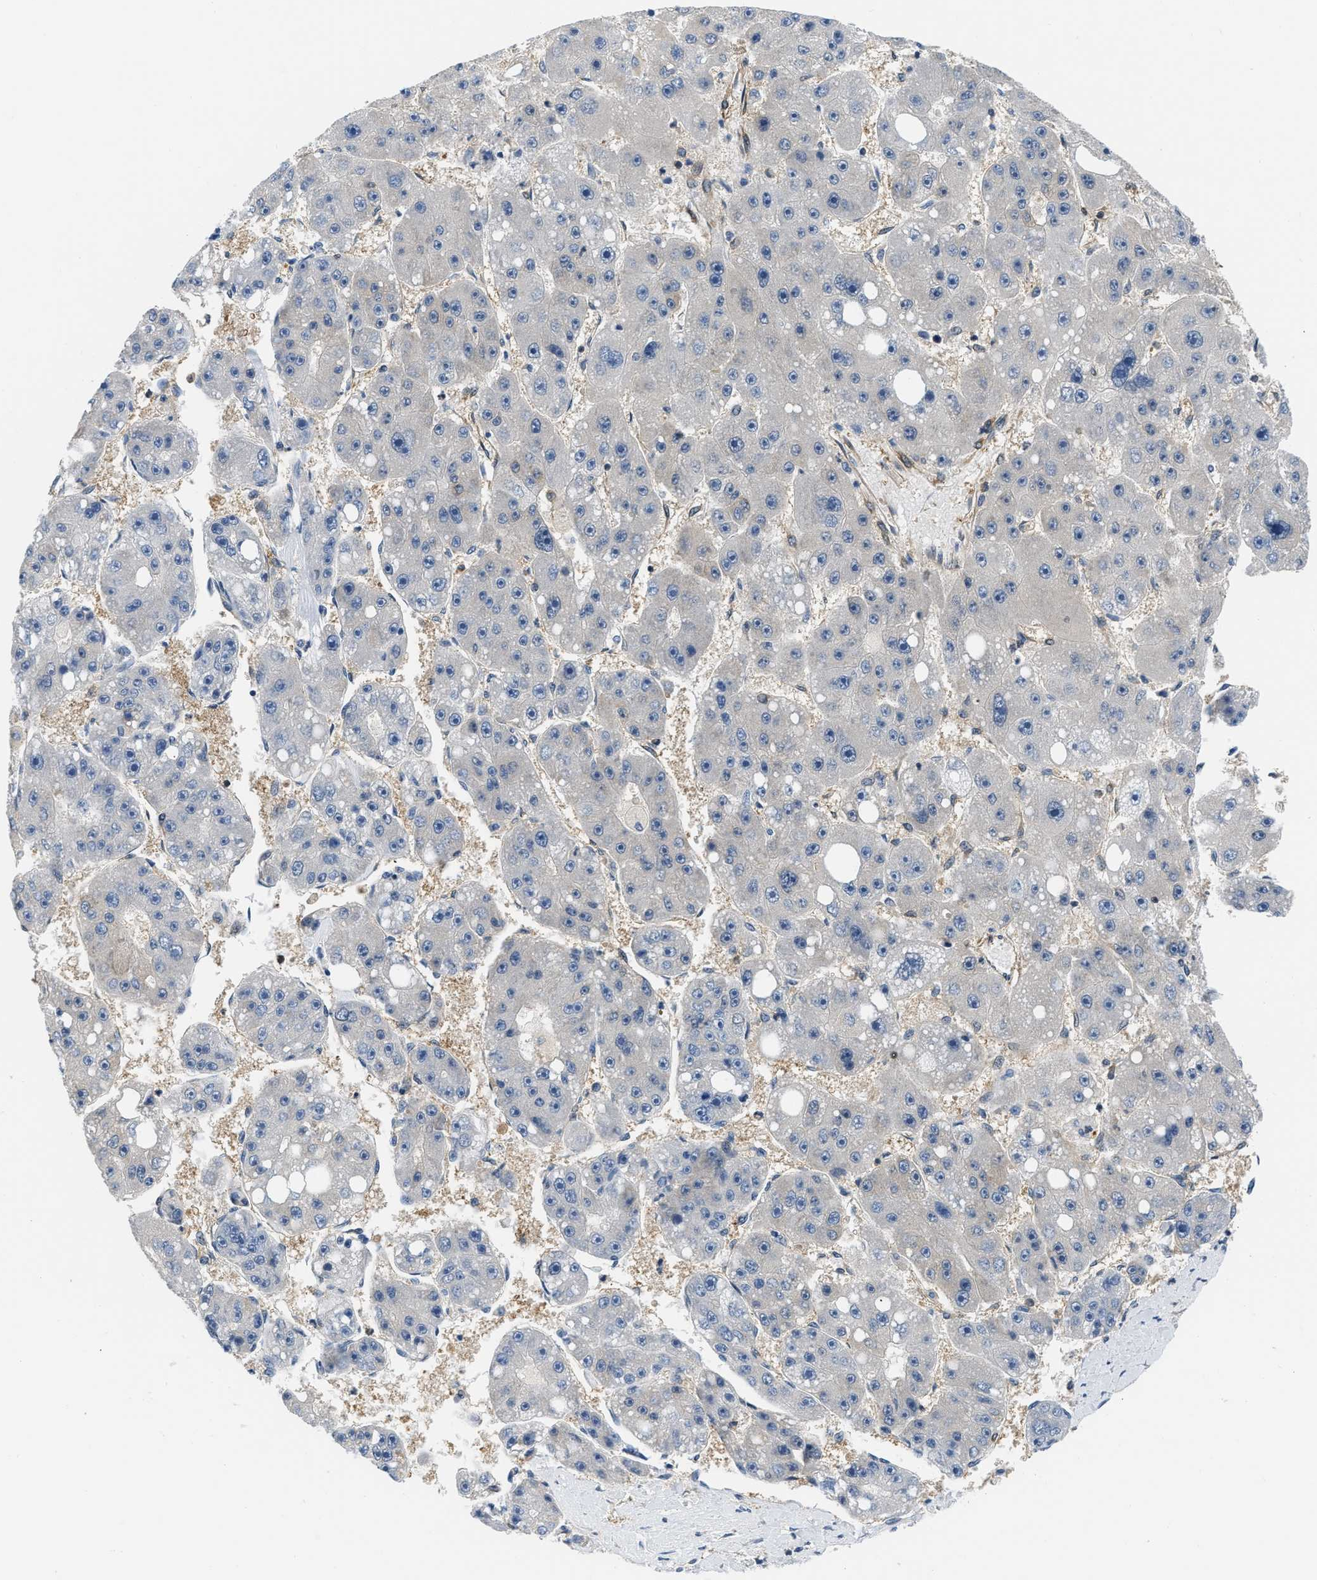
{"staining": {"intensity": "negative", "quantity": "none", "location": "none"}, "tissue": "liver cancer", "cell_type": "Tumor cells", "image_type": "cancer", "snomed": [{"axis": "morphology", "description": "Carcinoma, Hepatocellular, NOS"}, {"axis": "topography", "description": "Liver"}], "caption": "Liver cancer was stained to show a protein in brown. There is no significant staining in tumor cells.", "gene": "EIF4EBP2", "patient": {"sex": "female", "age": 61}}